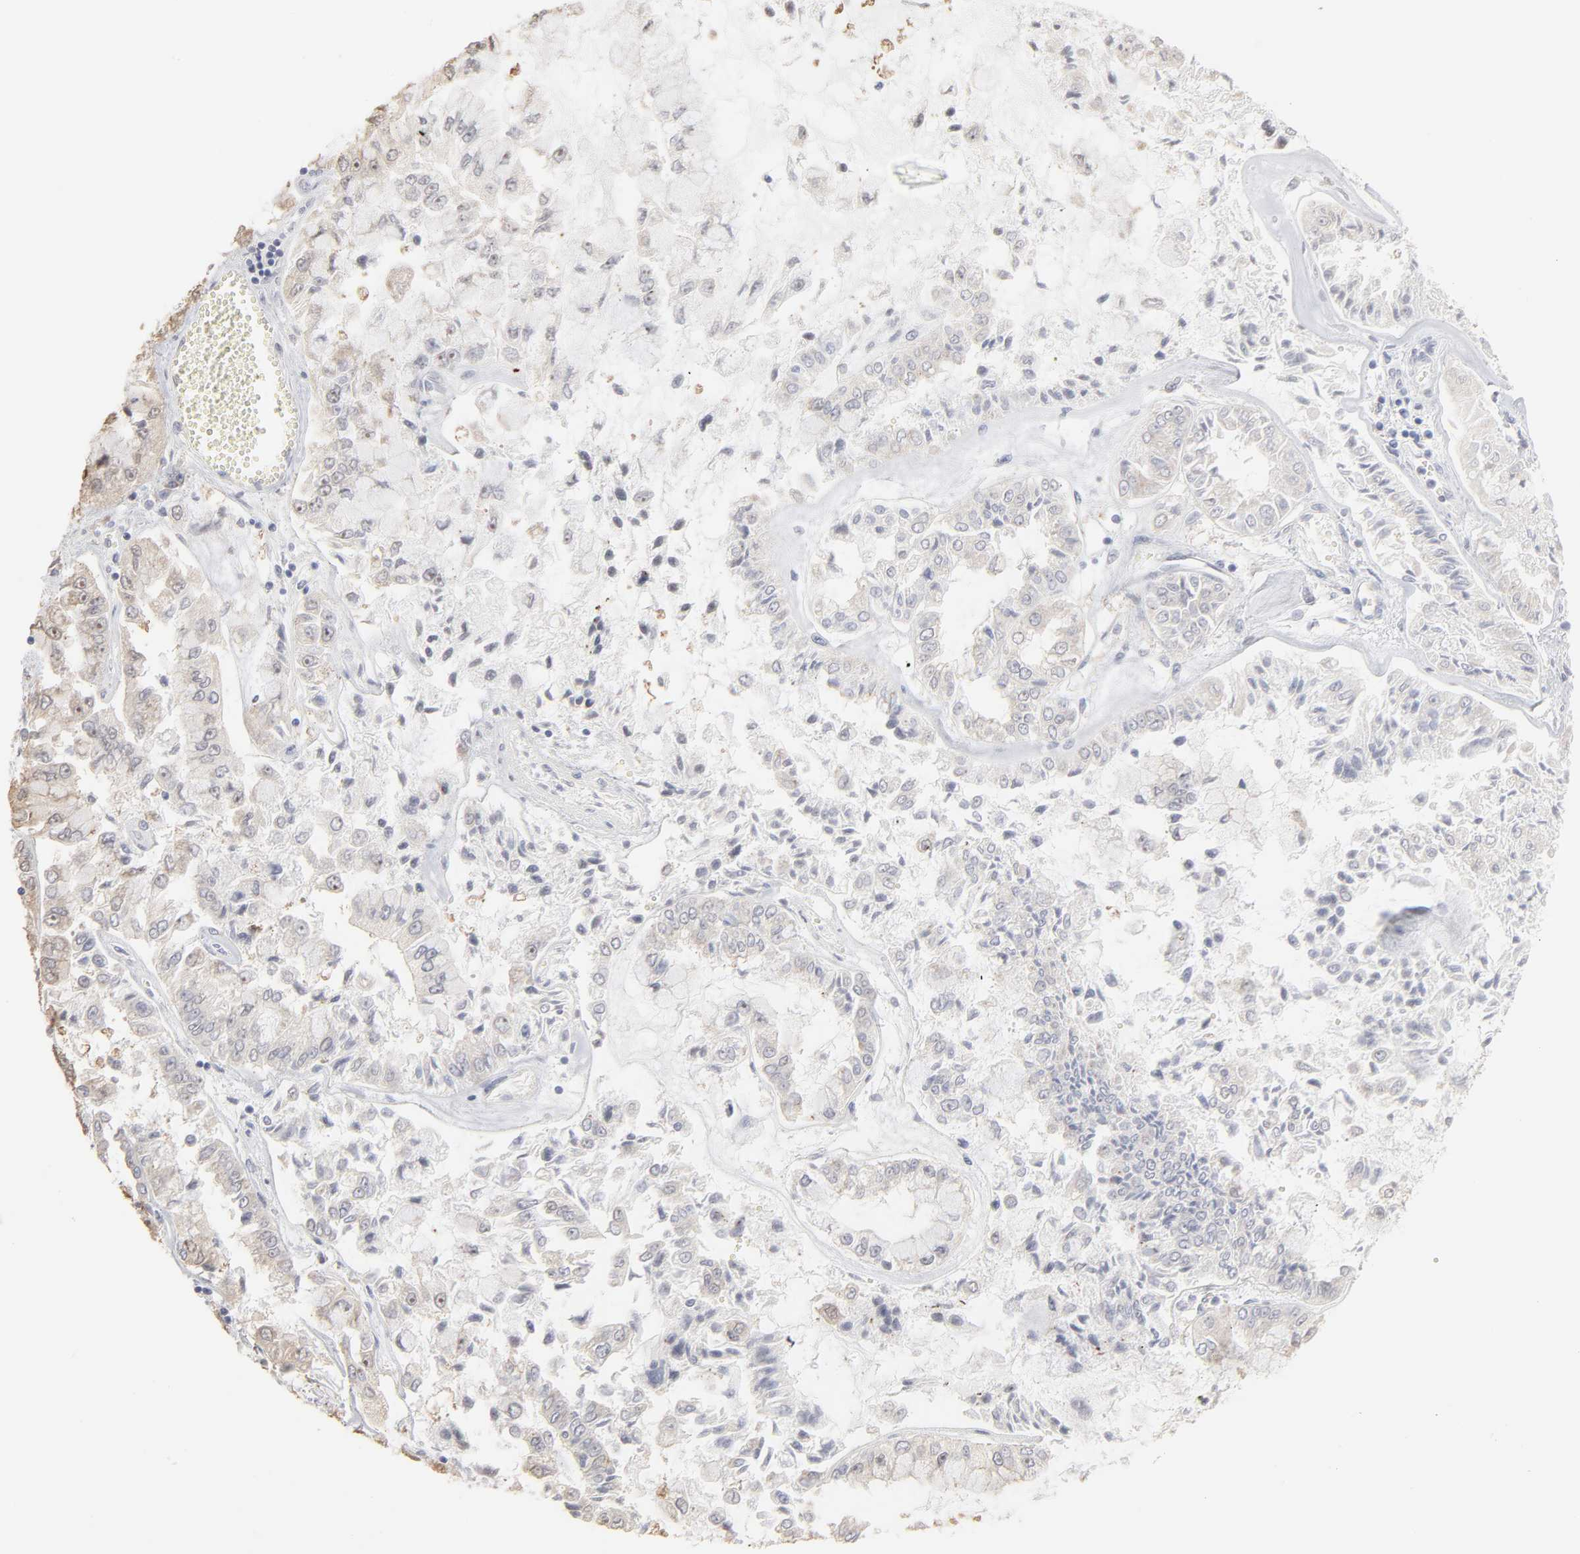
{"staining": {"intensity": "weak", "quantity": ">75%", "location": "cytoplasmic/membranous"}, "tissue": "liver cancer", "cell_type": "Tumor cells", "image_type": "cancer", "snomed": [{"axis": "morphology", "description": "Cholangiocarcinoma"}, {"axis": "topography", "description": "Liver"}], "caption": "Weak cytoplasmic/membranous expression is seen in about >75% of tumor cells in liver cancer.", "gene": "DNAL4", "patient": {"sex": "female", "age": 79}}